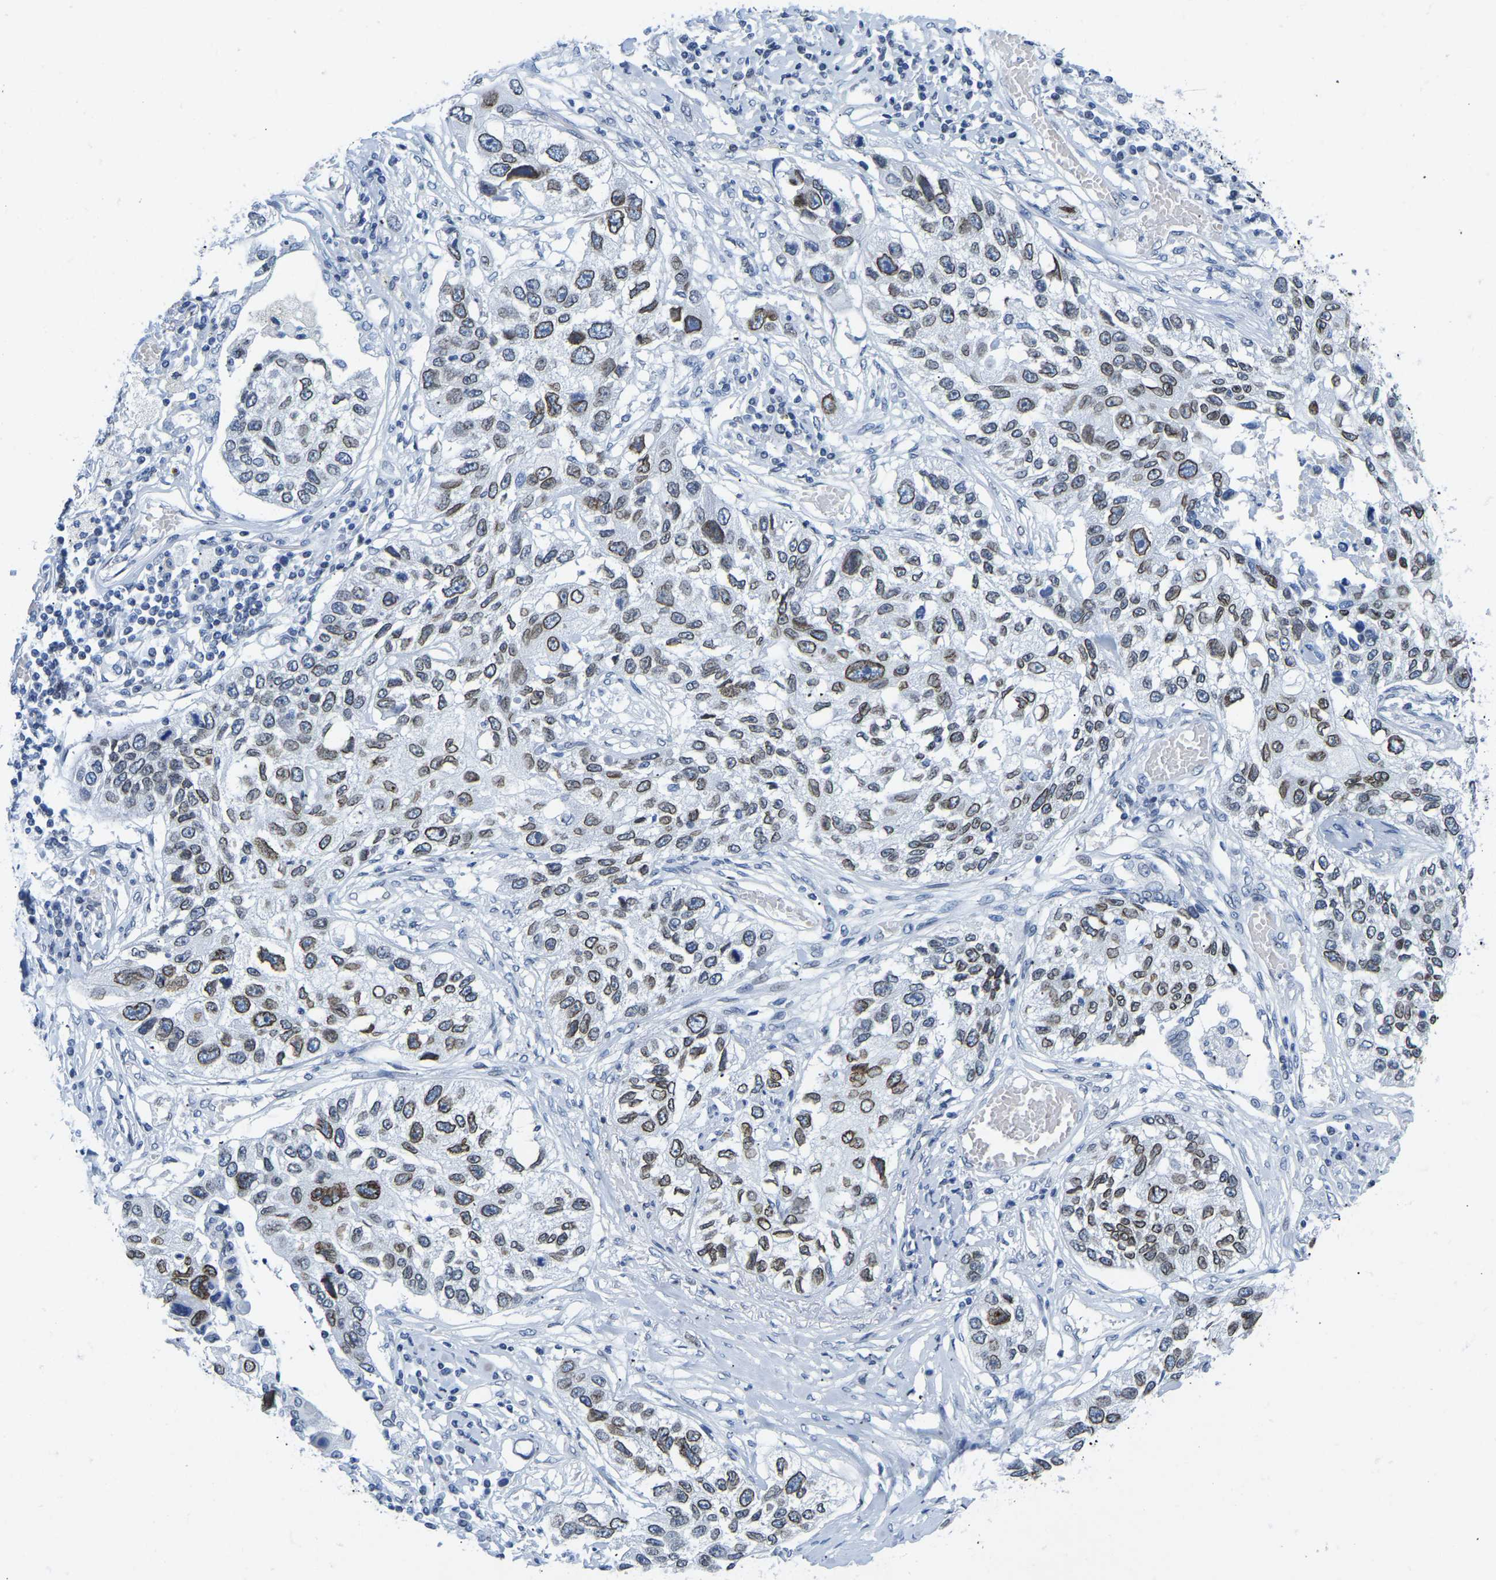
{"staining": {"intensity": "moderate", "quantity": ">75%", "location": "cytoplasmic/membranous,nuclear"}, "tissue": "lung cancer", "cell_type": "Tumor cells", "image_type": "cancer", "snomed": [{"axis": "morphology", "description": "Squamous cell carcinoma, NOS"}, {"axis": "topography", "description": "Lung"}], "caption": "Moderate cytoplasmic/membranous and nuclear protein positivity is identified in approximately >75% of tumor cells in lung cancer.", "gene": "UPK3A", "patient": {"sex": "male", "age": 71}}